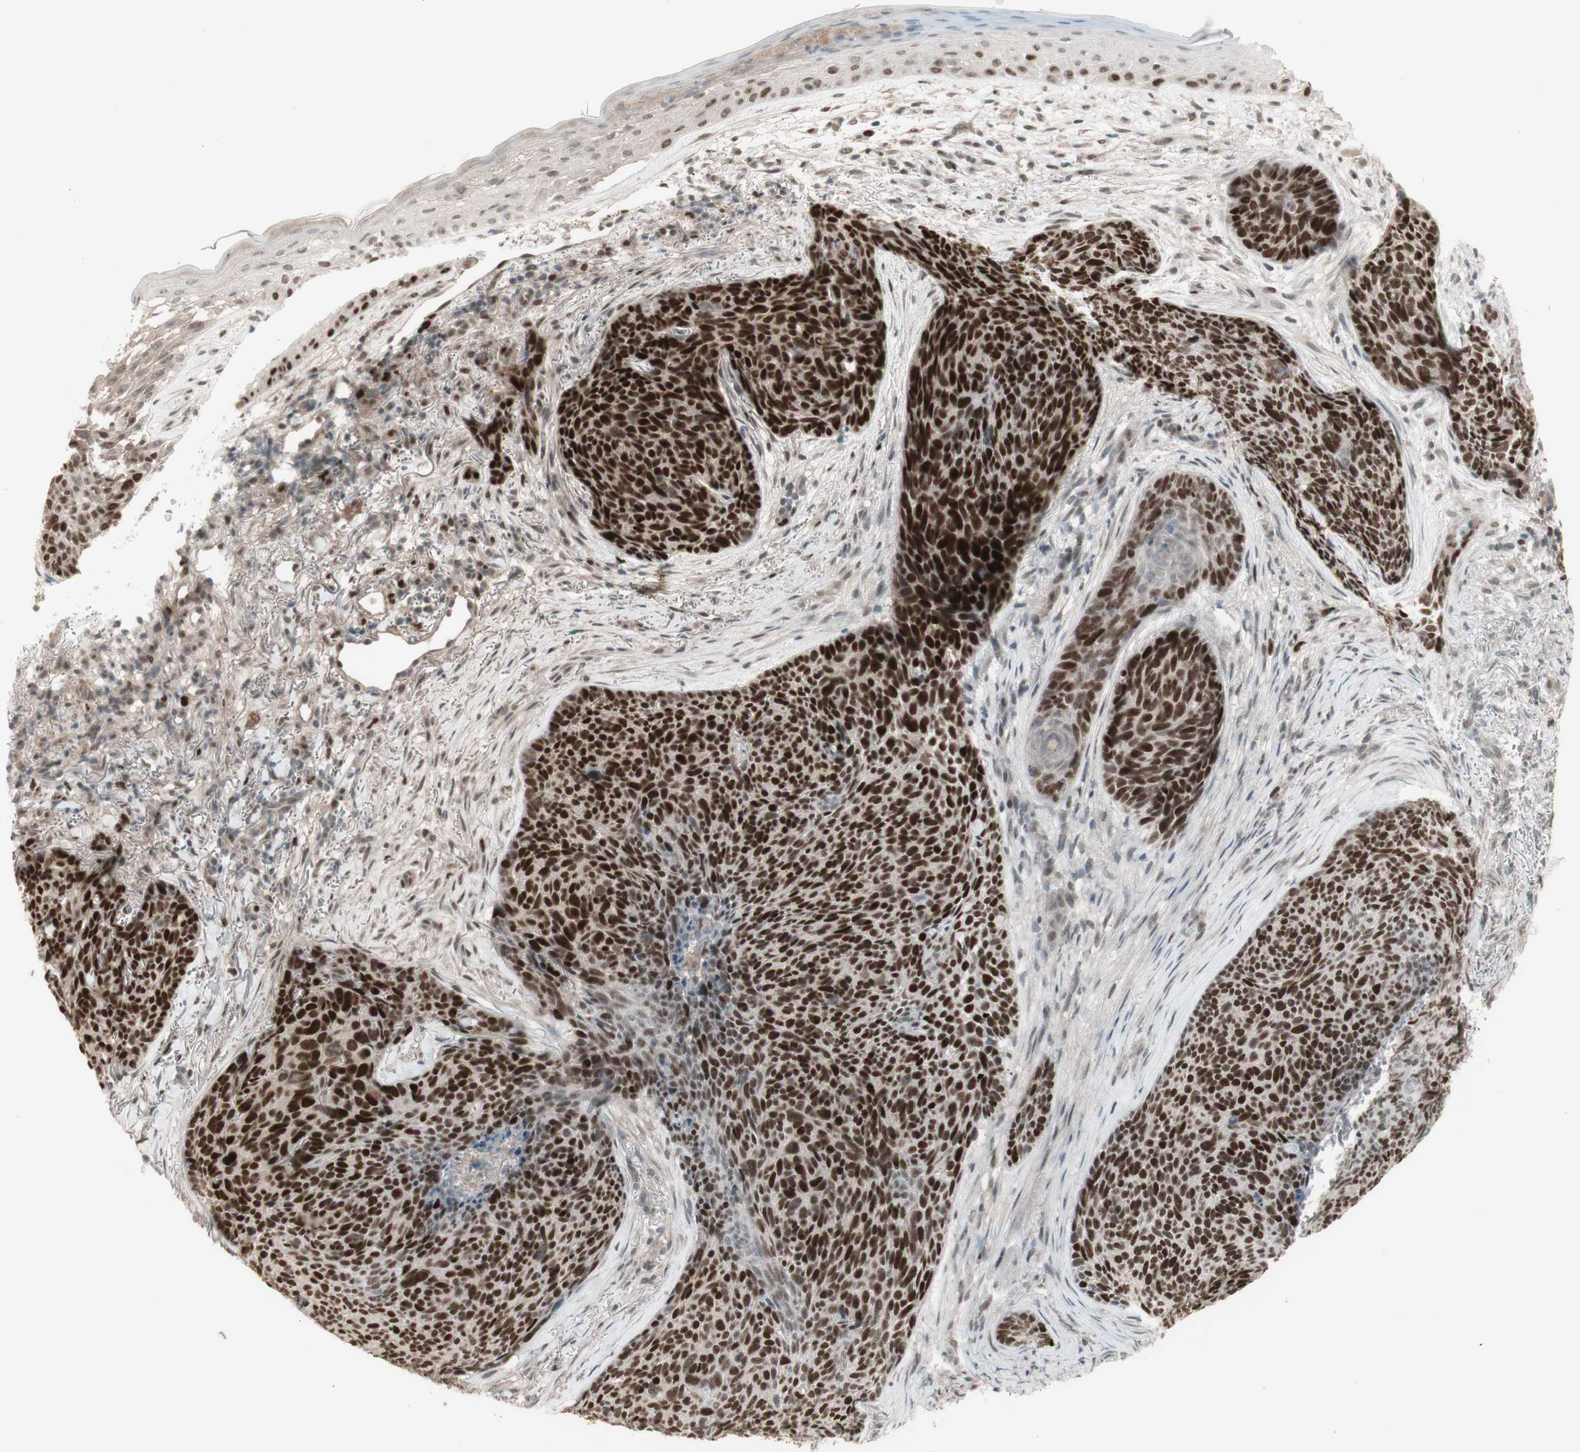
{"staining": {"intensity": "strong", "quantity": ">75%", "location": "nuclear"}, "tissue": "skin cancer", "cell_type": "Tumor cells", "image_type": "cancer", "snomed": [{"axis": "morphology", "description": "Basal cell carcinoma"}, {"axis": "topography", "description": "Skin"}], "caption": "Immunohistochemistry (IHC) micrograph of neoplastic tissue: skin cancer stained using immunohistochemistry reveals high levels of strong protein expression localized specifically in the nuclear of tumor cells, appearing as a nuclear brown color.", "gene": "MSH6", "patient": {"sex": "female", "age": 70}}